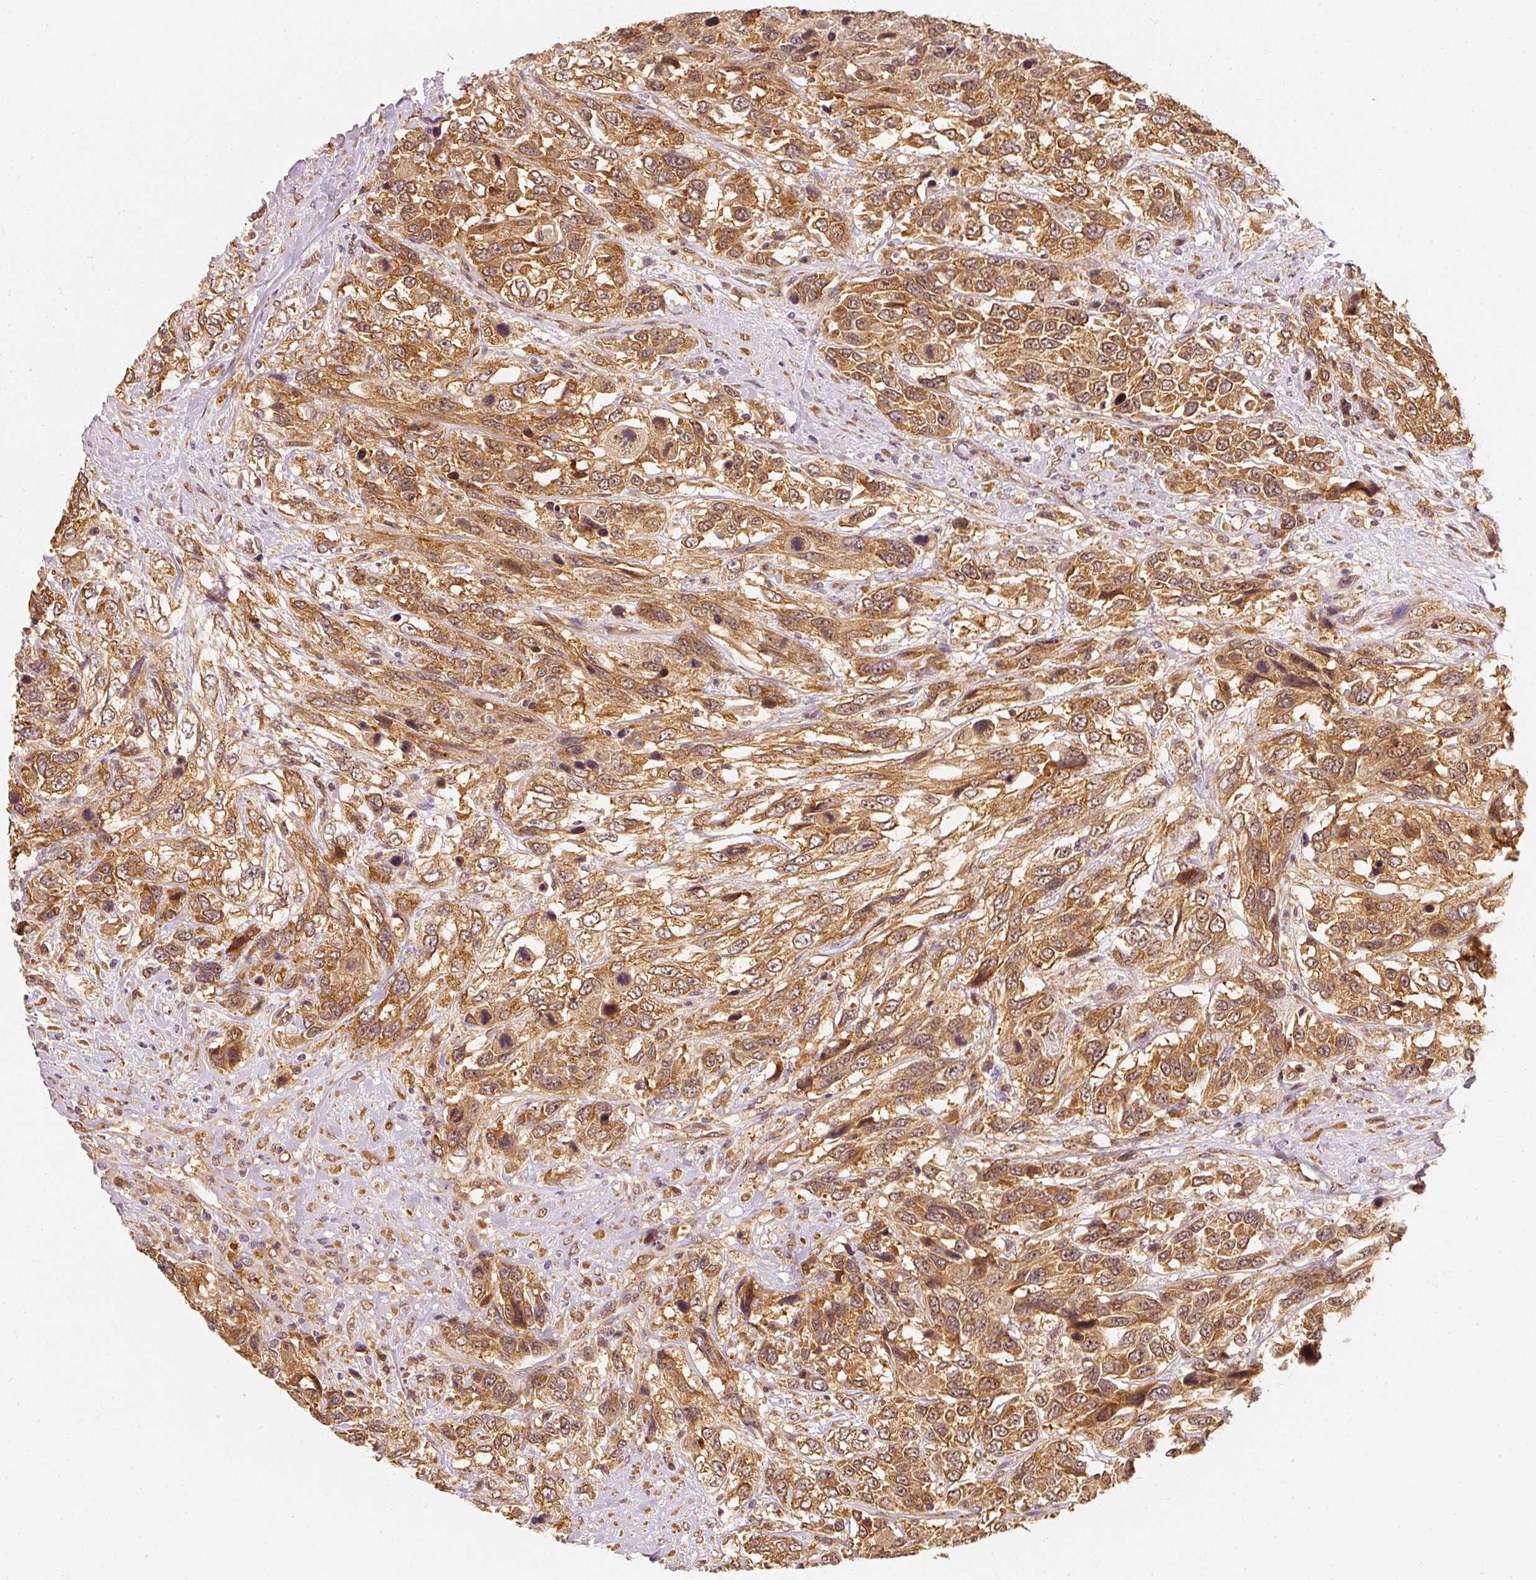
{"staining": {"intensity": "strong", "quantity": ">75%", "location": "cytoplasmic/membranous"}, "tissue": "urothelial cancer", "cell_type": "Tumor cells", "image_type": "cancer", "snomed": [{"axis": "morphology", "description": "Urothelial carcinoma, High grade"}, {"axis": "topography", "description": "Urinary bladder"}], "caption": "Human urothelial cancer stained with a protein marker displays strong staining in tumor cells.", "gene": "EEF1A2", "patient": {"sex": "female", "age": 70}}